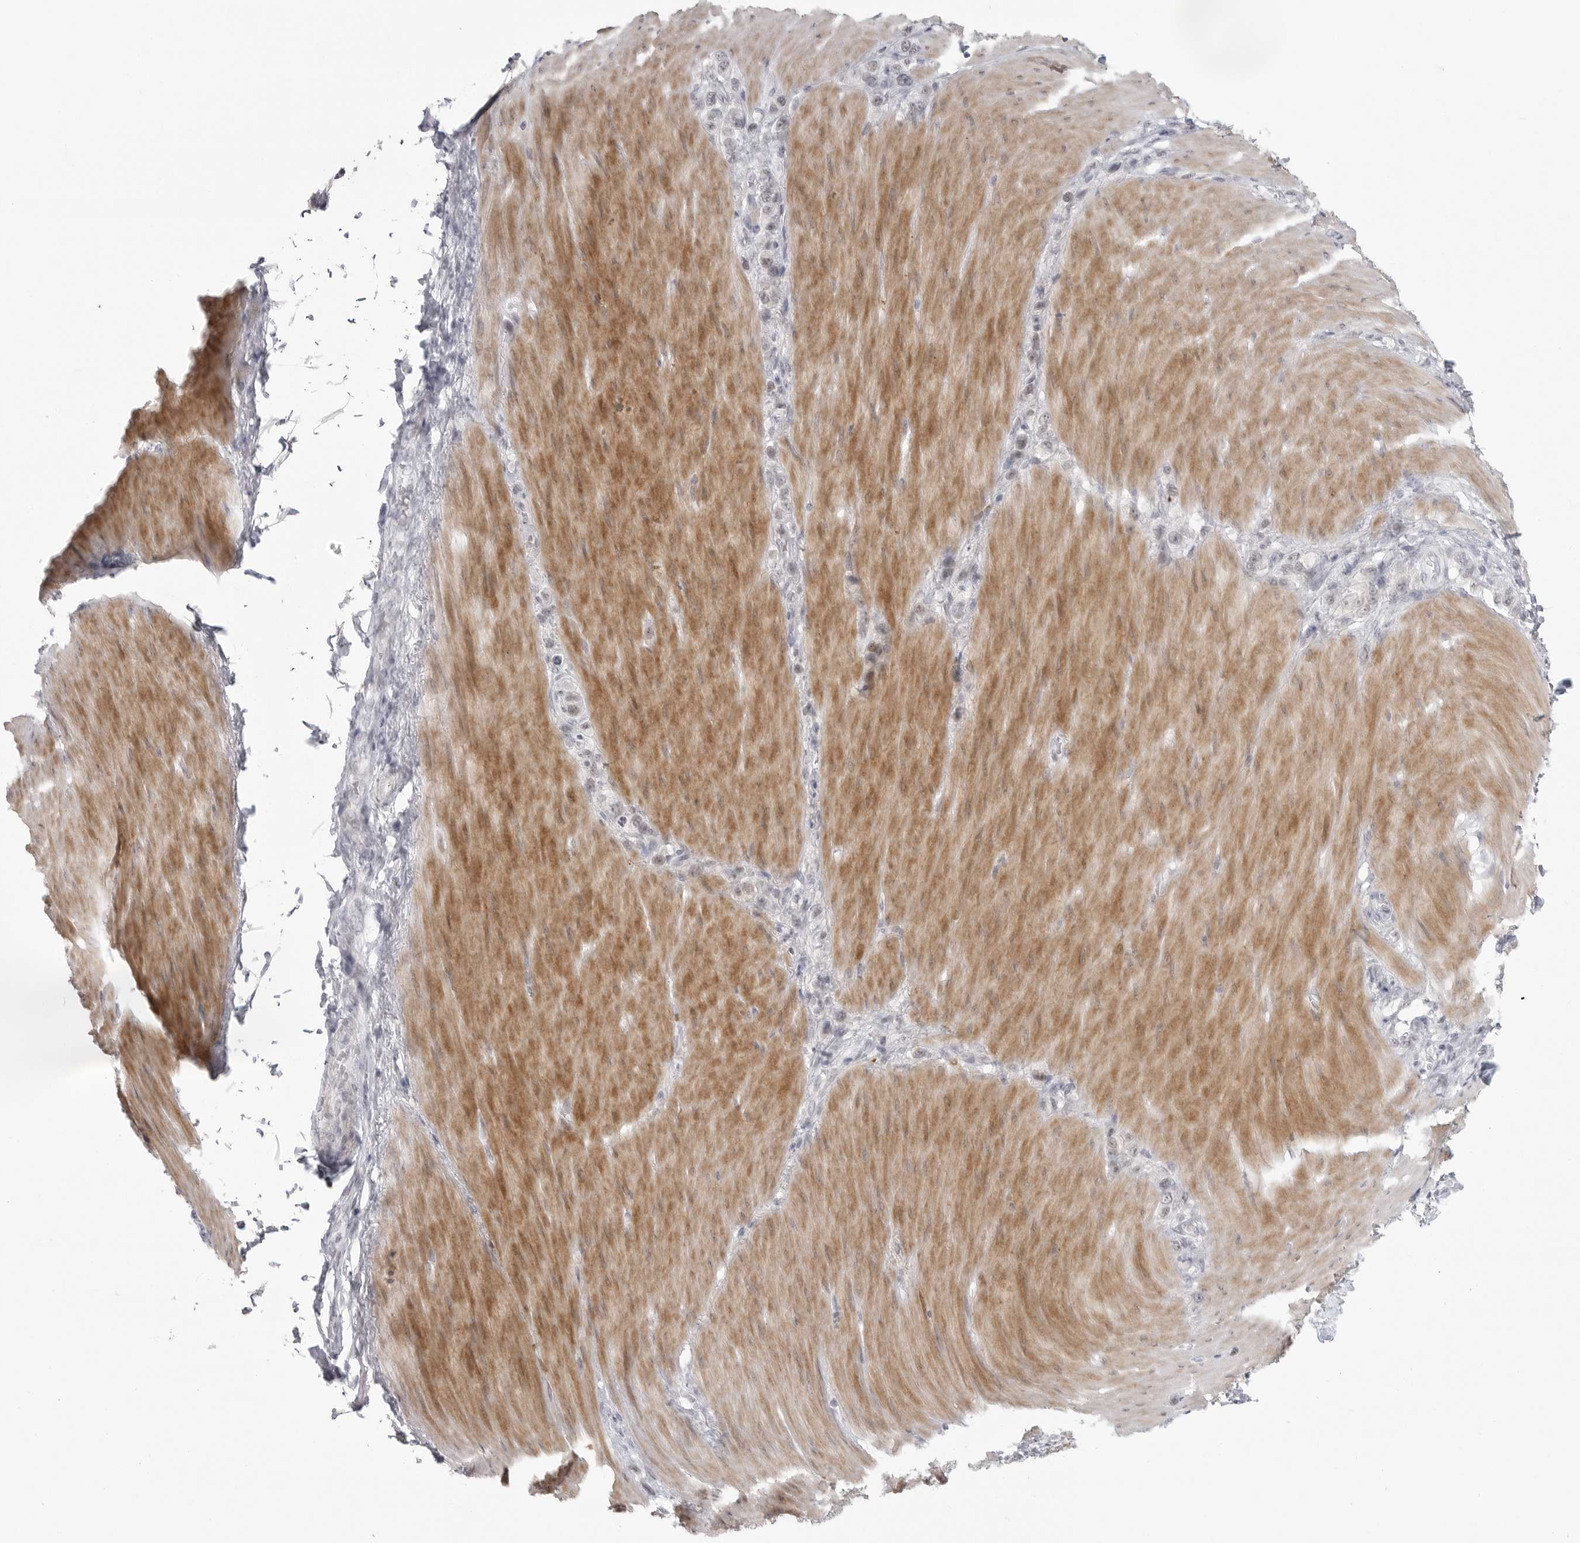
{"staining": {"intensity": "negative", "quantity": "none", "location": "none"}, "tissue": "stomach cancer", "cell_type": "Tumor cells", "image_type": "cancer", "snomed": [{"axis": "morphology", "description": "Adenocarcinoma, NOS"}, {"axis": "topography", "description": "Stomach"}], "caption": "Tumor cells show no significant staining in stomach adenocarcinoma. (Stains: DAB immunohistochemistry (IHC) with hematoxylin counter stain, Microscopy: brightfield microscopy at high magnification).", "gene": "TCTN3", "patient": {"sex": "female", "age": 65}}